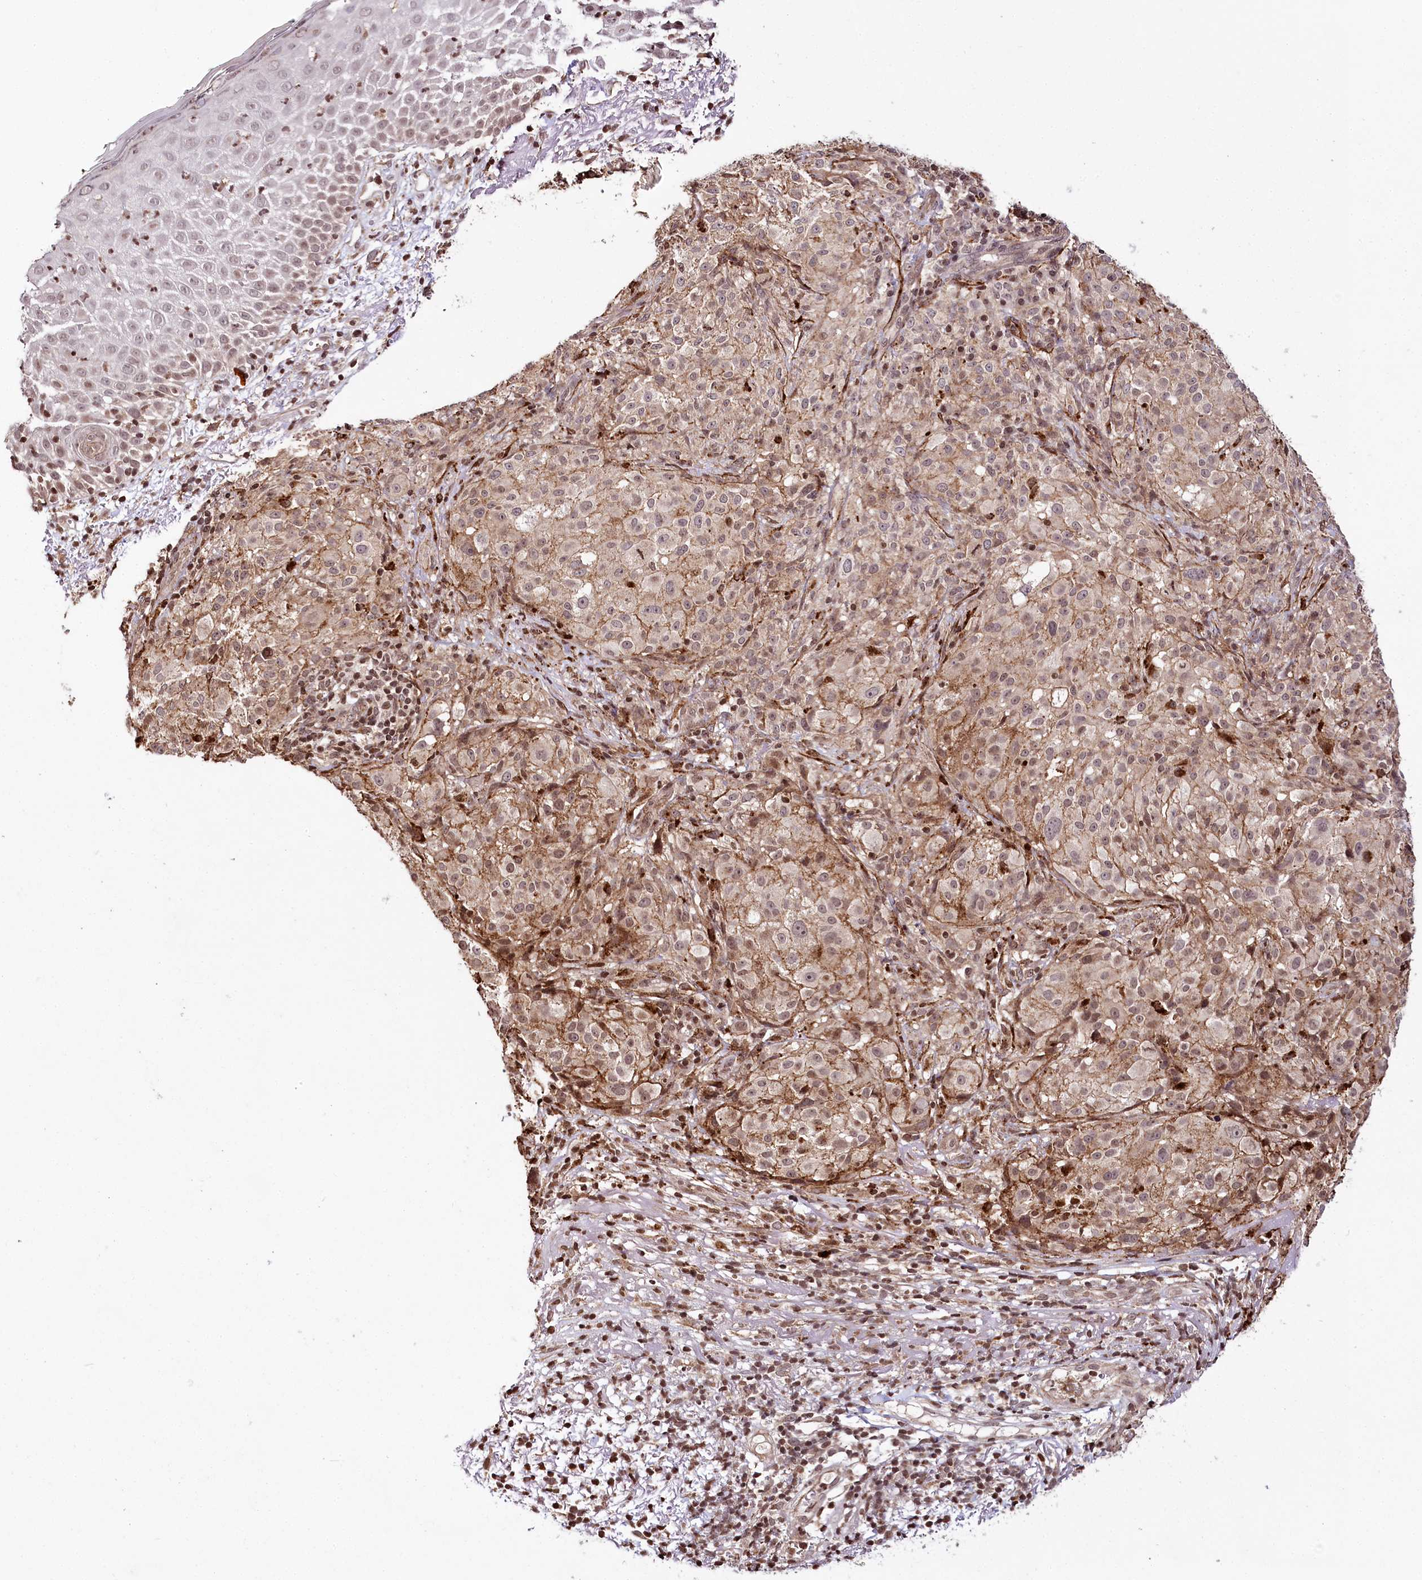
{"staining": {"intensity": "moderate", "quantity": ">75%", "location": "cytoplasmic/membranous,nuclear"}, "tissue": "melanoma", "cell_type": "Tumor cells", "image_type": "cancer", "snomed": [{"axis": "morphology", "description": "Necrosis, NOS"}, {"axis": "morphology", "description": "Malignant melanoma, NOS"}, {"axis": "topography", "description": "Skin"}], "caption": "The immunohistochemical stain highlights moderate cytoplasmic/membranous and nuclear positivity in tumor cells of melanoma tissue.", "gene": "HOXC8", "patient": {"sex": "female", "age": 87}}